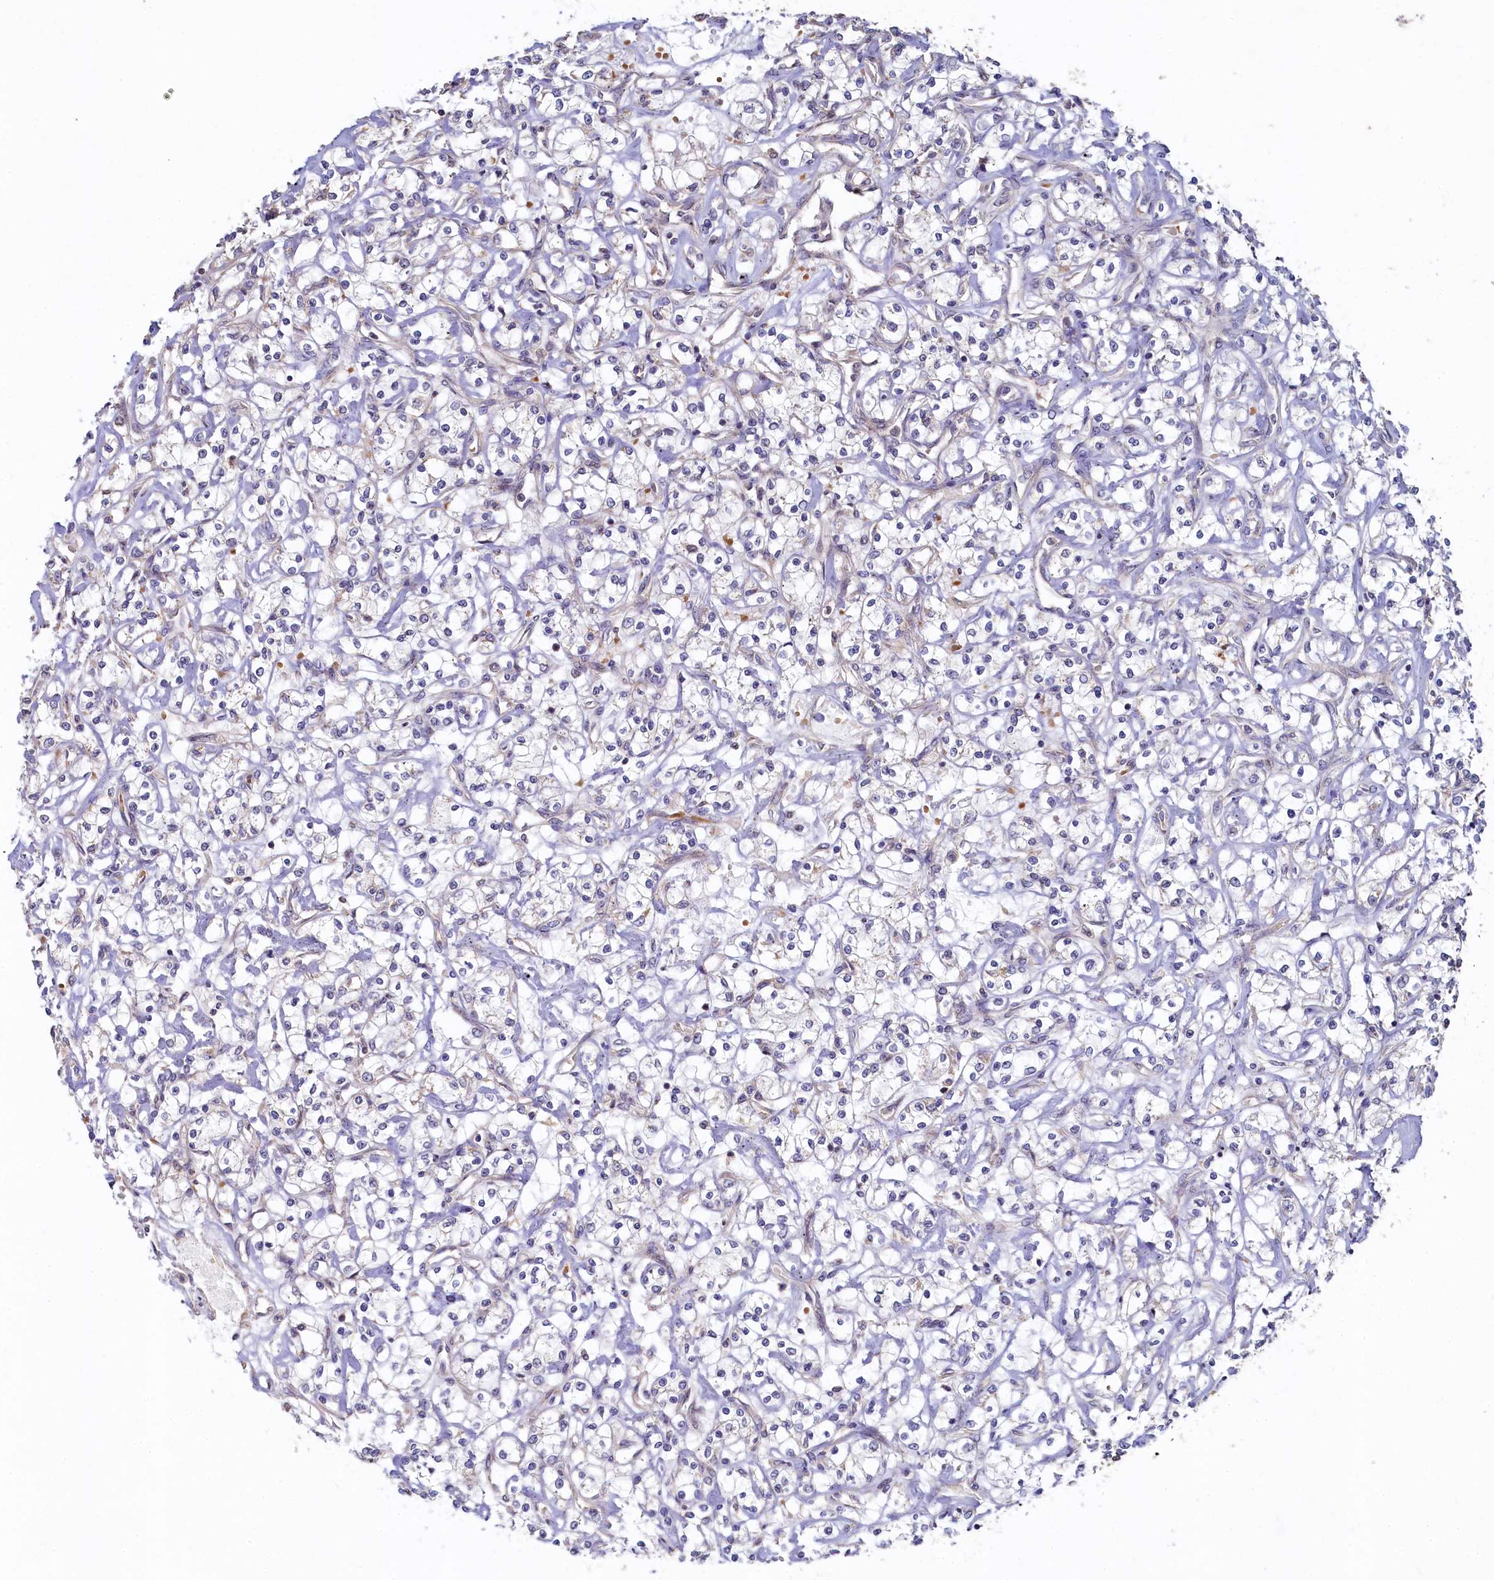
{"staining": {"intensity": "negative", "quantity": "none", "location": "none"}, "tissue": "renal cancer", "cell_type": "Tumor cells", "image_type": "cancer", "snomed": [{"axis": "morphology", "description": "Adenocarcinoma, NOS"}, {"axis": "topography", "description": "Kidney"}], "caption": "This is a histopathology image of IHC staining of renal adenocarcinoma, which shows no expression in tumor cells.", "gene": "CEP20", "patient": {"sex": "female", "age": 59}}